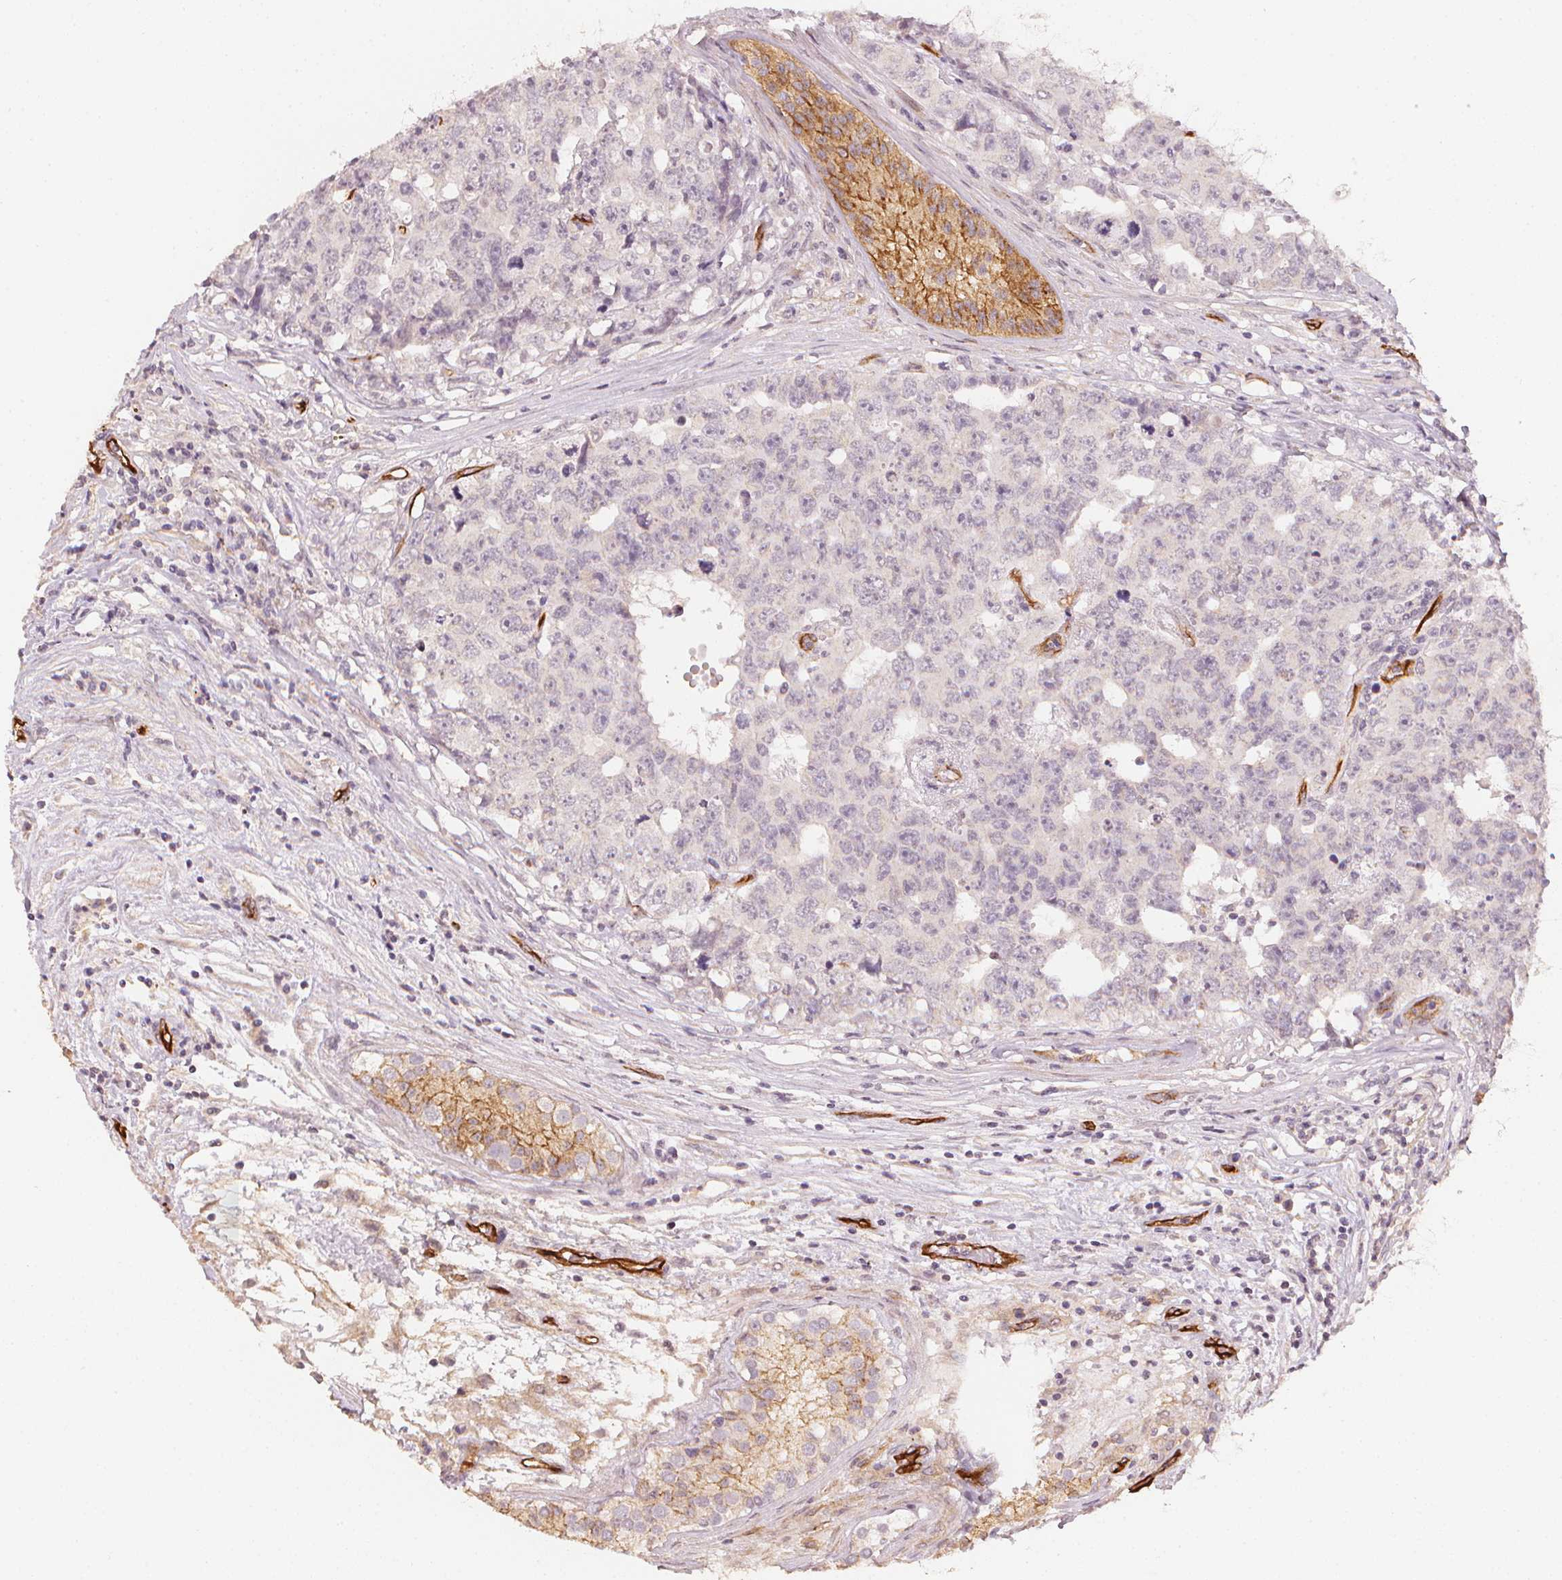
{"staining": {"intensity": "negative", "quantity": "none", "location": "none"}, "tissue": "testis cancer", "cell_type": "Tumor cells", "image_type": "cancer", "snomed": [{"axis": "morphology", "description": "Carcinoma, Embryonal, NOS"}, {"axis": "topography", "description": "Testis"}], "caption": "This is a photomicrograph of immunohistochemistry staining of testis cancer (embryonal carcinoma), which shows no positivity in tumor cells. Brightfield microscopy of immunohistochemistry stained with DAB (3,3'-diaminobenzidine) (brown) and hematoxylin (blue), captured at high magnification.", "gene": "CIB1", "patient": {"sex": "male", "age": 24}}